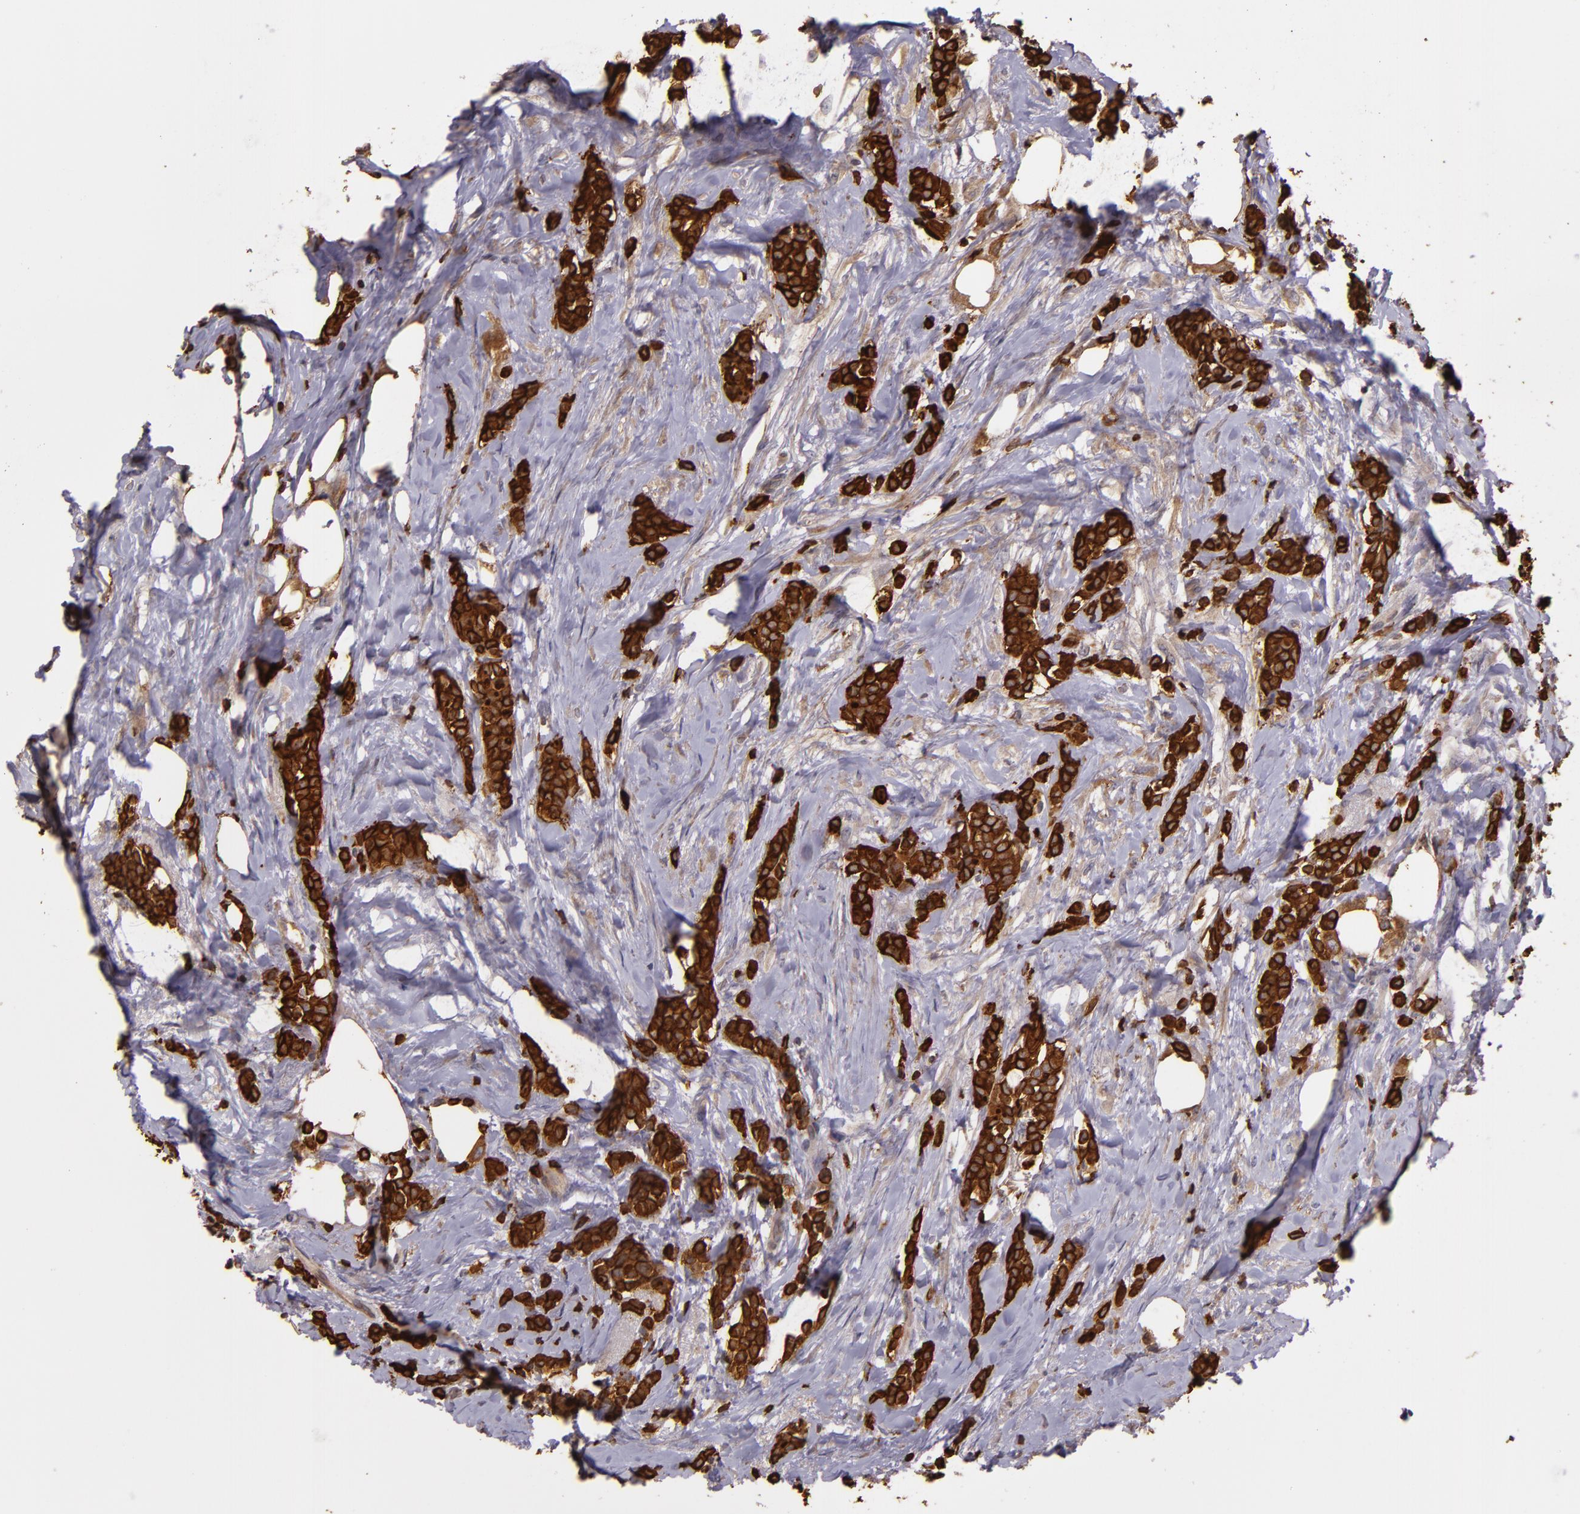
{"staining": {"intensity": "strong", "quantity": ">75%", "location": "cytoplasmic/membranous"}, "tissue": "breast cancer", "cell_type": "Tumor cells", "image_type": "cancer", "snomed": [{"axis": "morphology", "description": "Lobular carcinoma"}, {"axis": "topography", "description": "Breast"}], "caption": "Brown immunohistochemical staining in human breast cancer demonstrates strong cytoplasmic/membranous positivity in approximately >75% of tumor cells. The protein is shown in brown color, while the nuclei are stained blue.", "gene": "SLC9A3R1", "patient": {"sex": "female", "age": 56}}